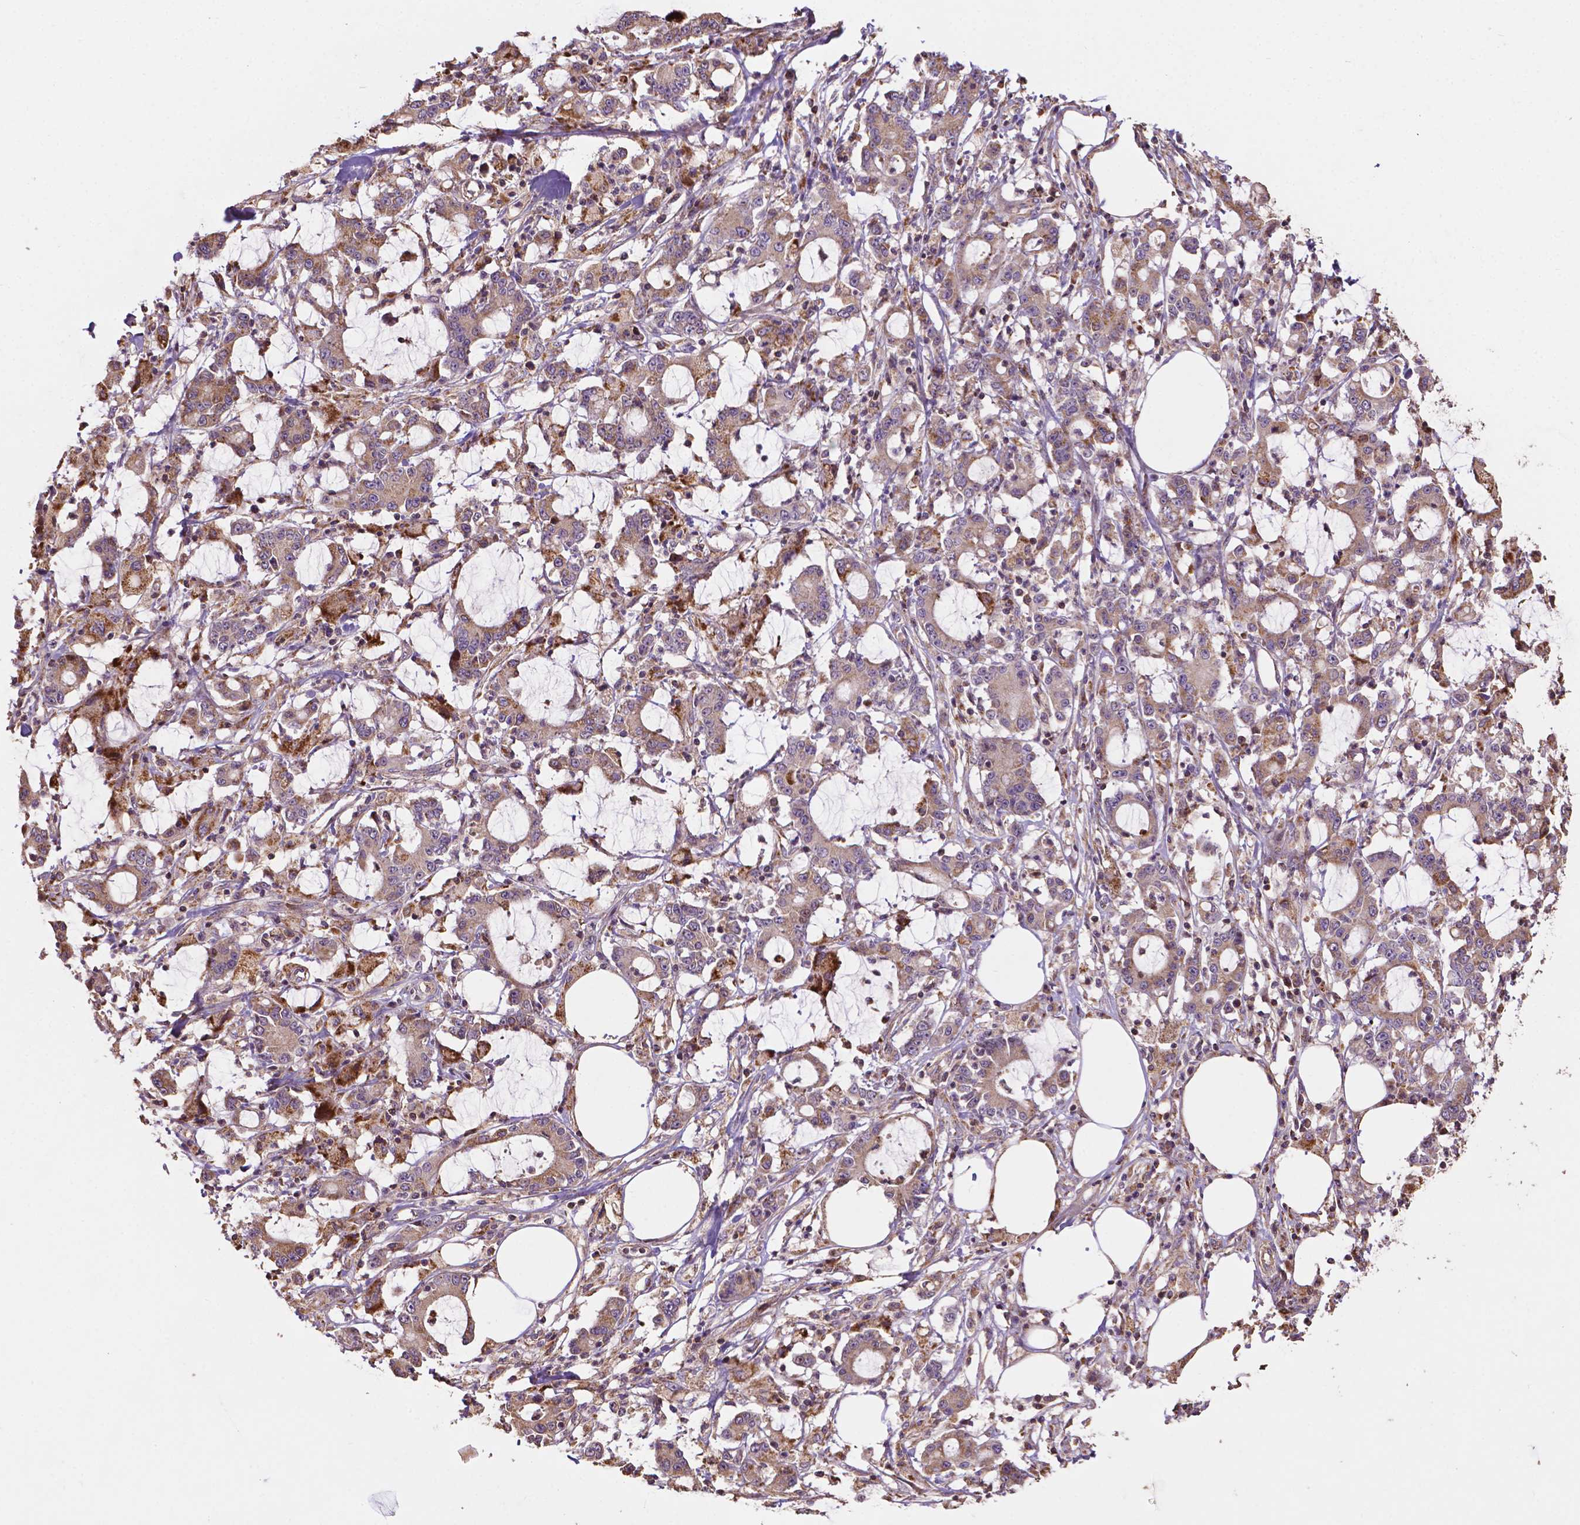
{"staining": {"intensity": "moderate", "quantity": "25%-75%", "location": "cytoplasmic/membranous"}, "tissue": "stomach cancer", "cell_type": "Tumor cells", "image_type": "cancer", "snomed": [{"axis": "morphology", "description": "Adenocarcinoma, NOS"}, {"axis": "topography", "description": "Stomach, upper"}], "caption": "Human stomach adenocarcinoma stained with a brown dye shows moderate cytoplasmic/membranous positive expression in about 25%-75% of tumor cells.", "gene": "LRR1", "patient": {"sex": "male", "age": 68}}